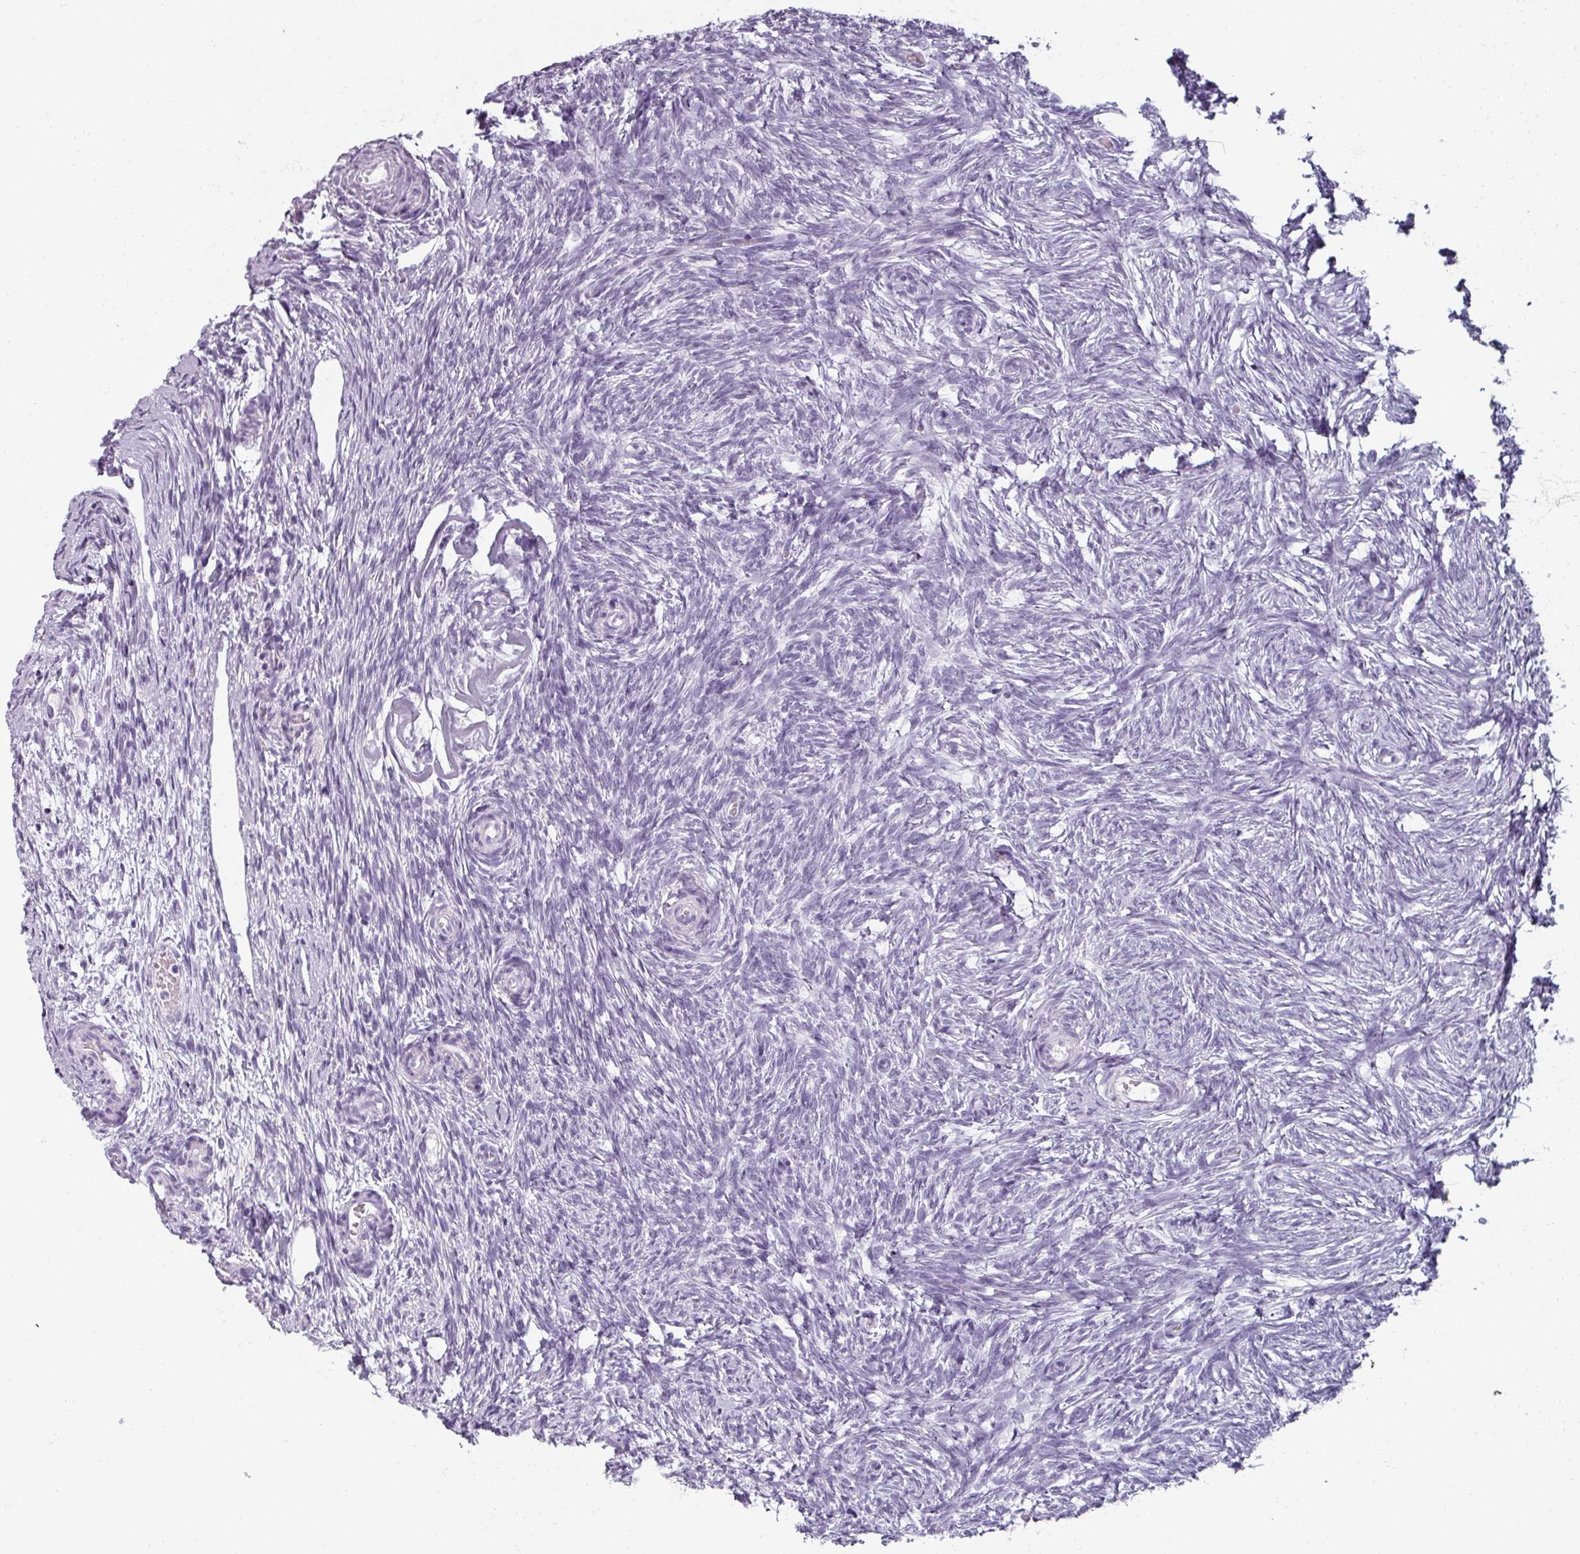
{"staining": {"intensity": "negative", "quantity": "none", "location": "none"}, "tissue": "ovary", "cell_type": "Follicle cells", "image_type": "normal", "snomed": [{"axis": "morphology", "description": "Normal tissue, NOS"}, {"axis": "topography", "description": "Ovary"}], "caption": "An image of ovary stained for a protein exhibits no brown staining in follicle cells.", "gene": "REG3A", "patient": {"sex": "female", "age": 51}}